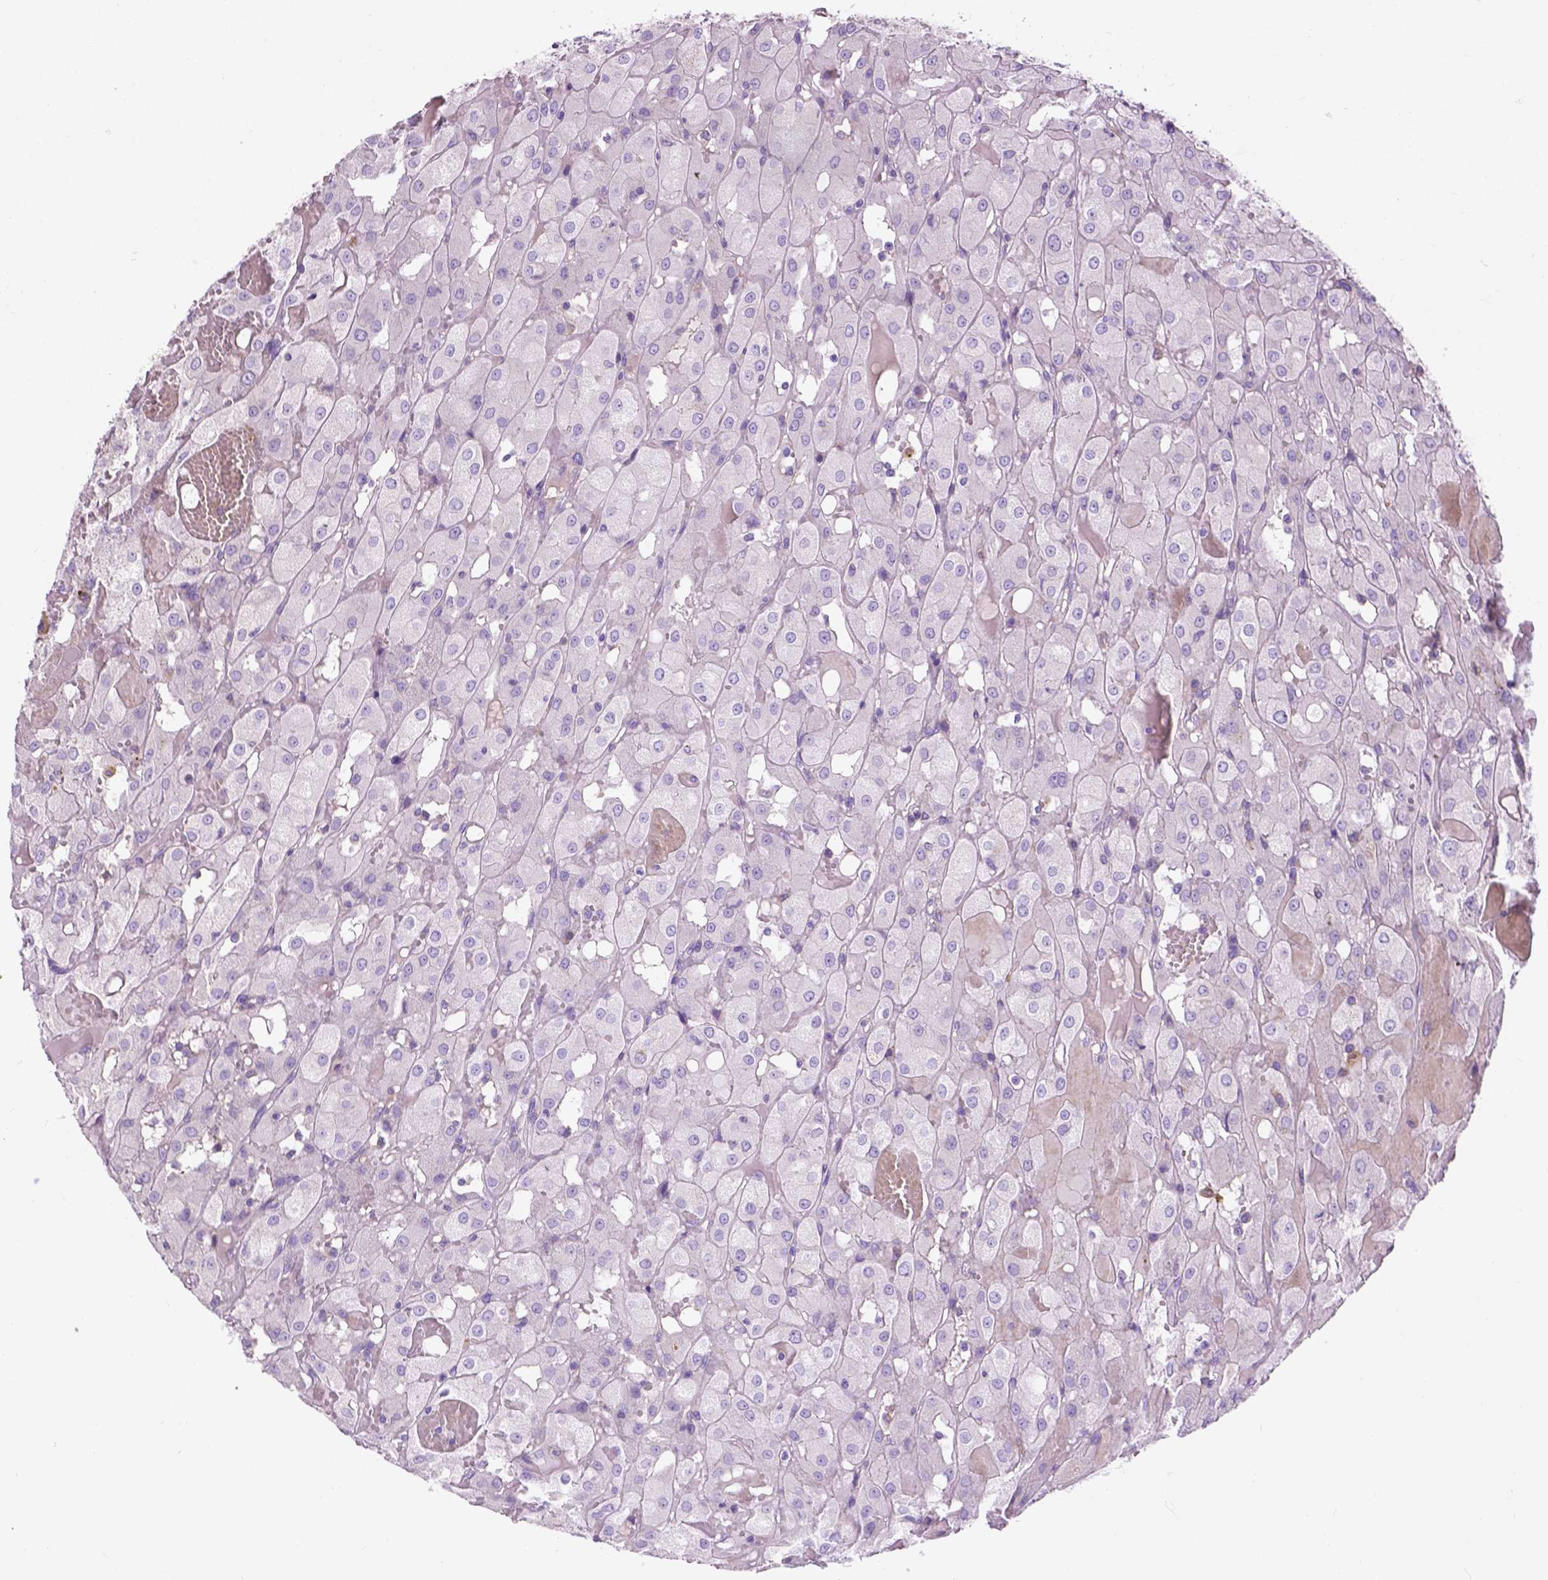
{"staining": {"intensity": "negative", "quantity": "none", "location": "none"}, "tissue": "renal cancer", "cell_type": "Tumor cells", "image_type": "cancer", "snomed": [{"axis": "morphology", "description": "Adenocarcinoma, NOS"}, {"axis": "topography", "description": "Kidney"}], "caption": "DAB immunohistochemical staining of human renal cancer demonstrates no significant staining in tumor cells.", "gene": "NOXO1", "patient": {"sex": "male", "age": 72}}